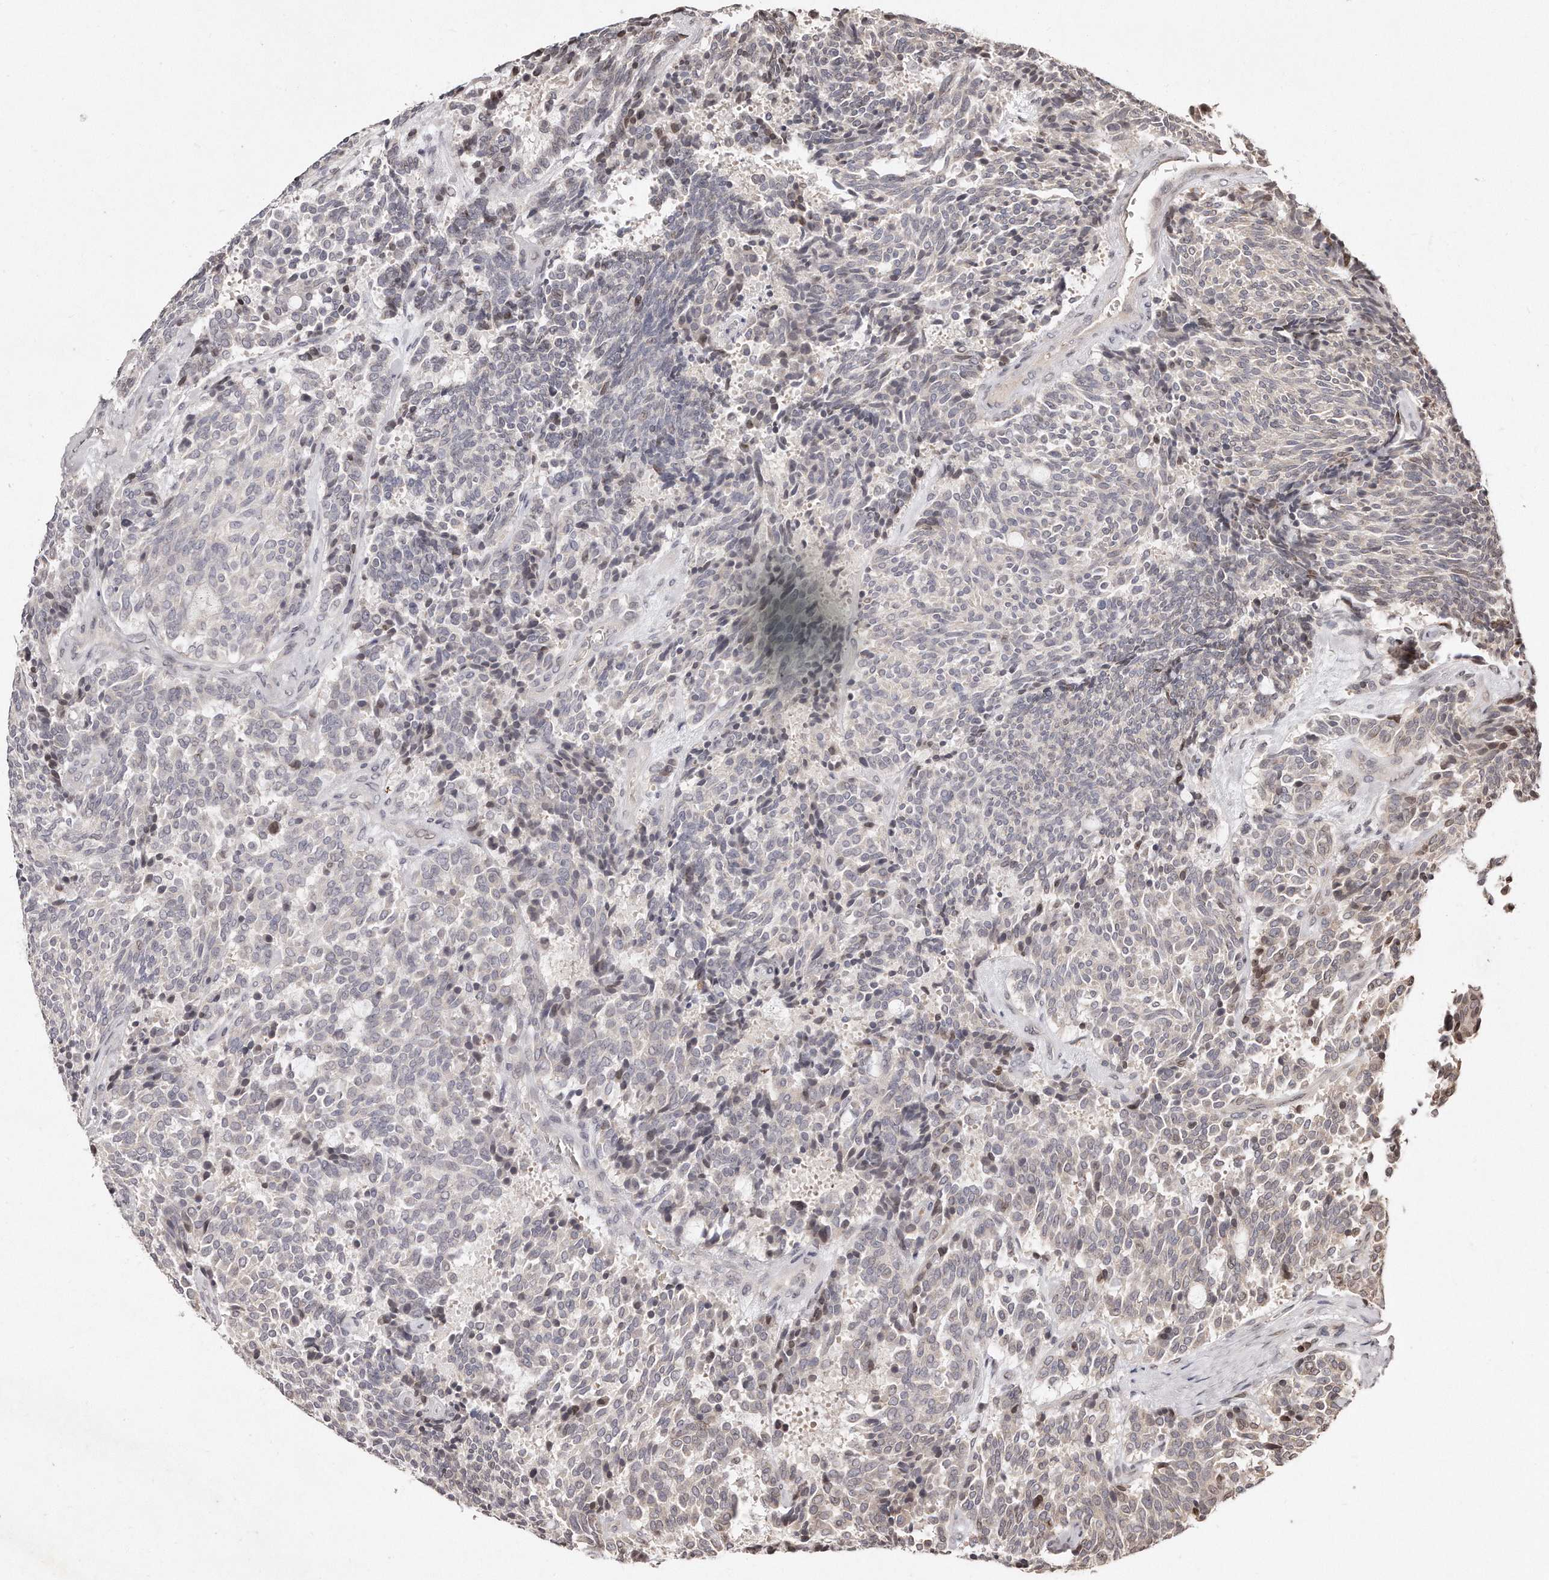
{"staining": {"intensity": "negative", "quantity": "none", "location": "none"}, "tissue": "carcinoid", "cell_type": "Tumor cells", "image_type": "cancer", "snomed": [{"axis": "morphology", "description": "Carcinoid, malignant, NOS"}, {"axis": "topography", "description": "Pancreas"}], "caption": "This is an immunohistochemistry (IHC) image of human carcinoid. There is no positivity in tumor cells.", "gene": "HASPIN", "patient": {"sex": "female", "age": 54}}